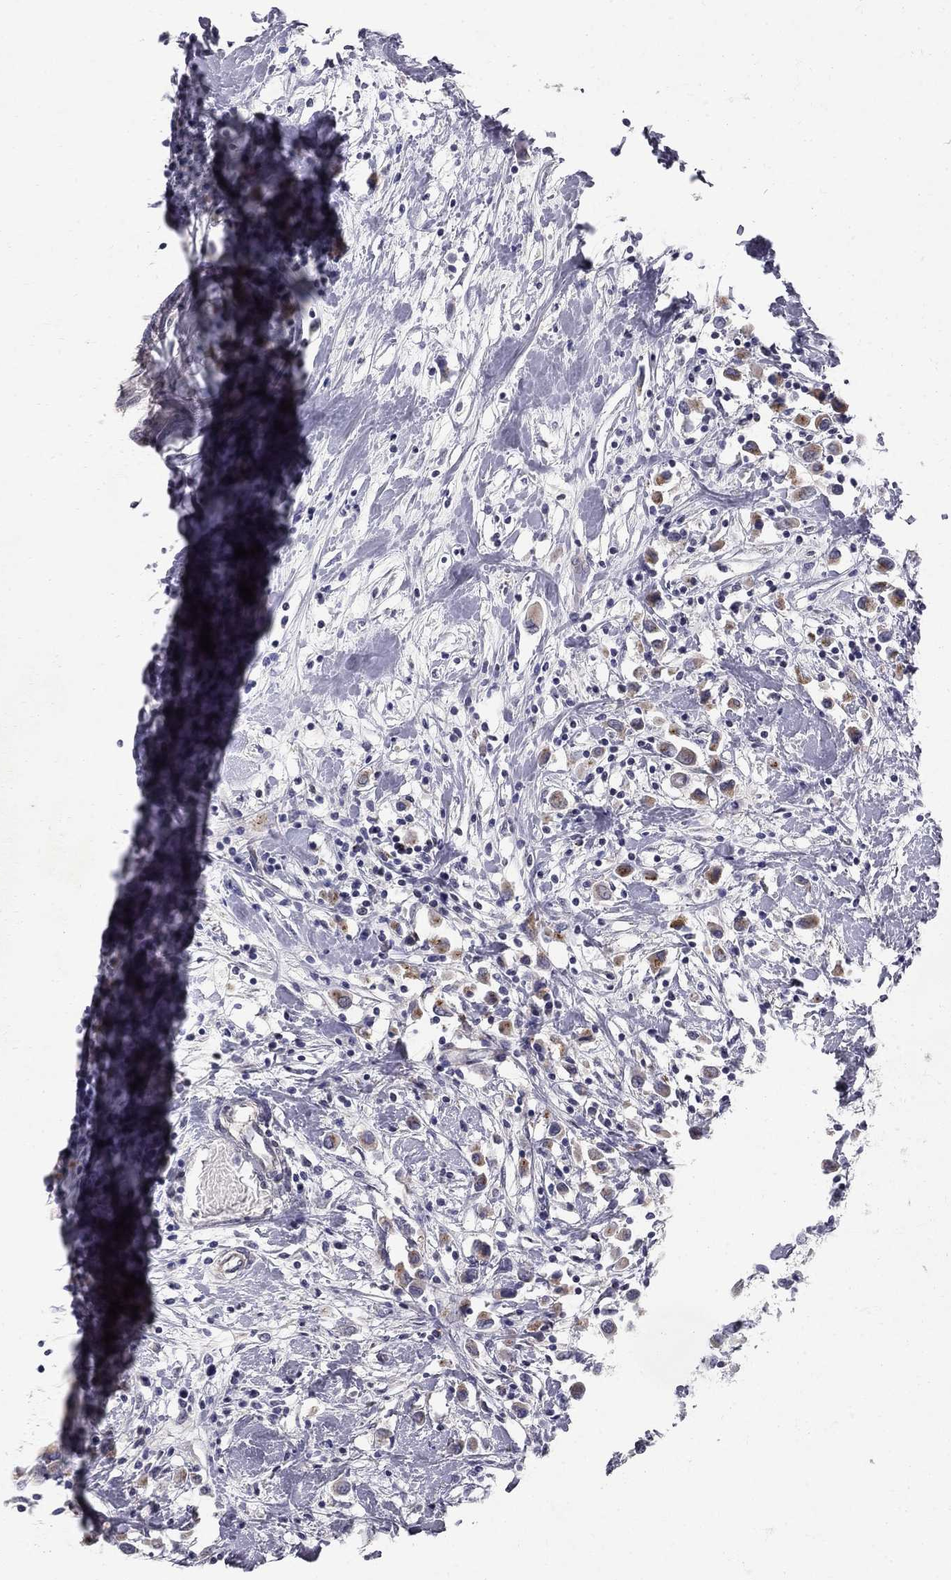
{"staining": {"intensity": "moderate", "quantity": "25%-75%", "location": "cytoplasmic/membranous"}, "tissue": "breast cancer", "cell_type": "Tumor cells", "image_type": "cancer", "snomed": [{"axis": "morphology", "description": "Duct carcinoma"}, {"axis": "topography", "description": "Breast"}], "caption": "Tumor cells exhibit medium levels of moderate cytoplasmic/membranous expression in approximately 25%-75% of cells in human intraductal carcinoma (breast).", "gene": "CLIC6", "patient": {"sex": "female", "age": 61}}